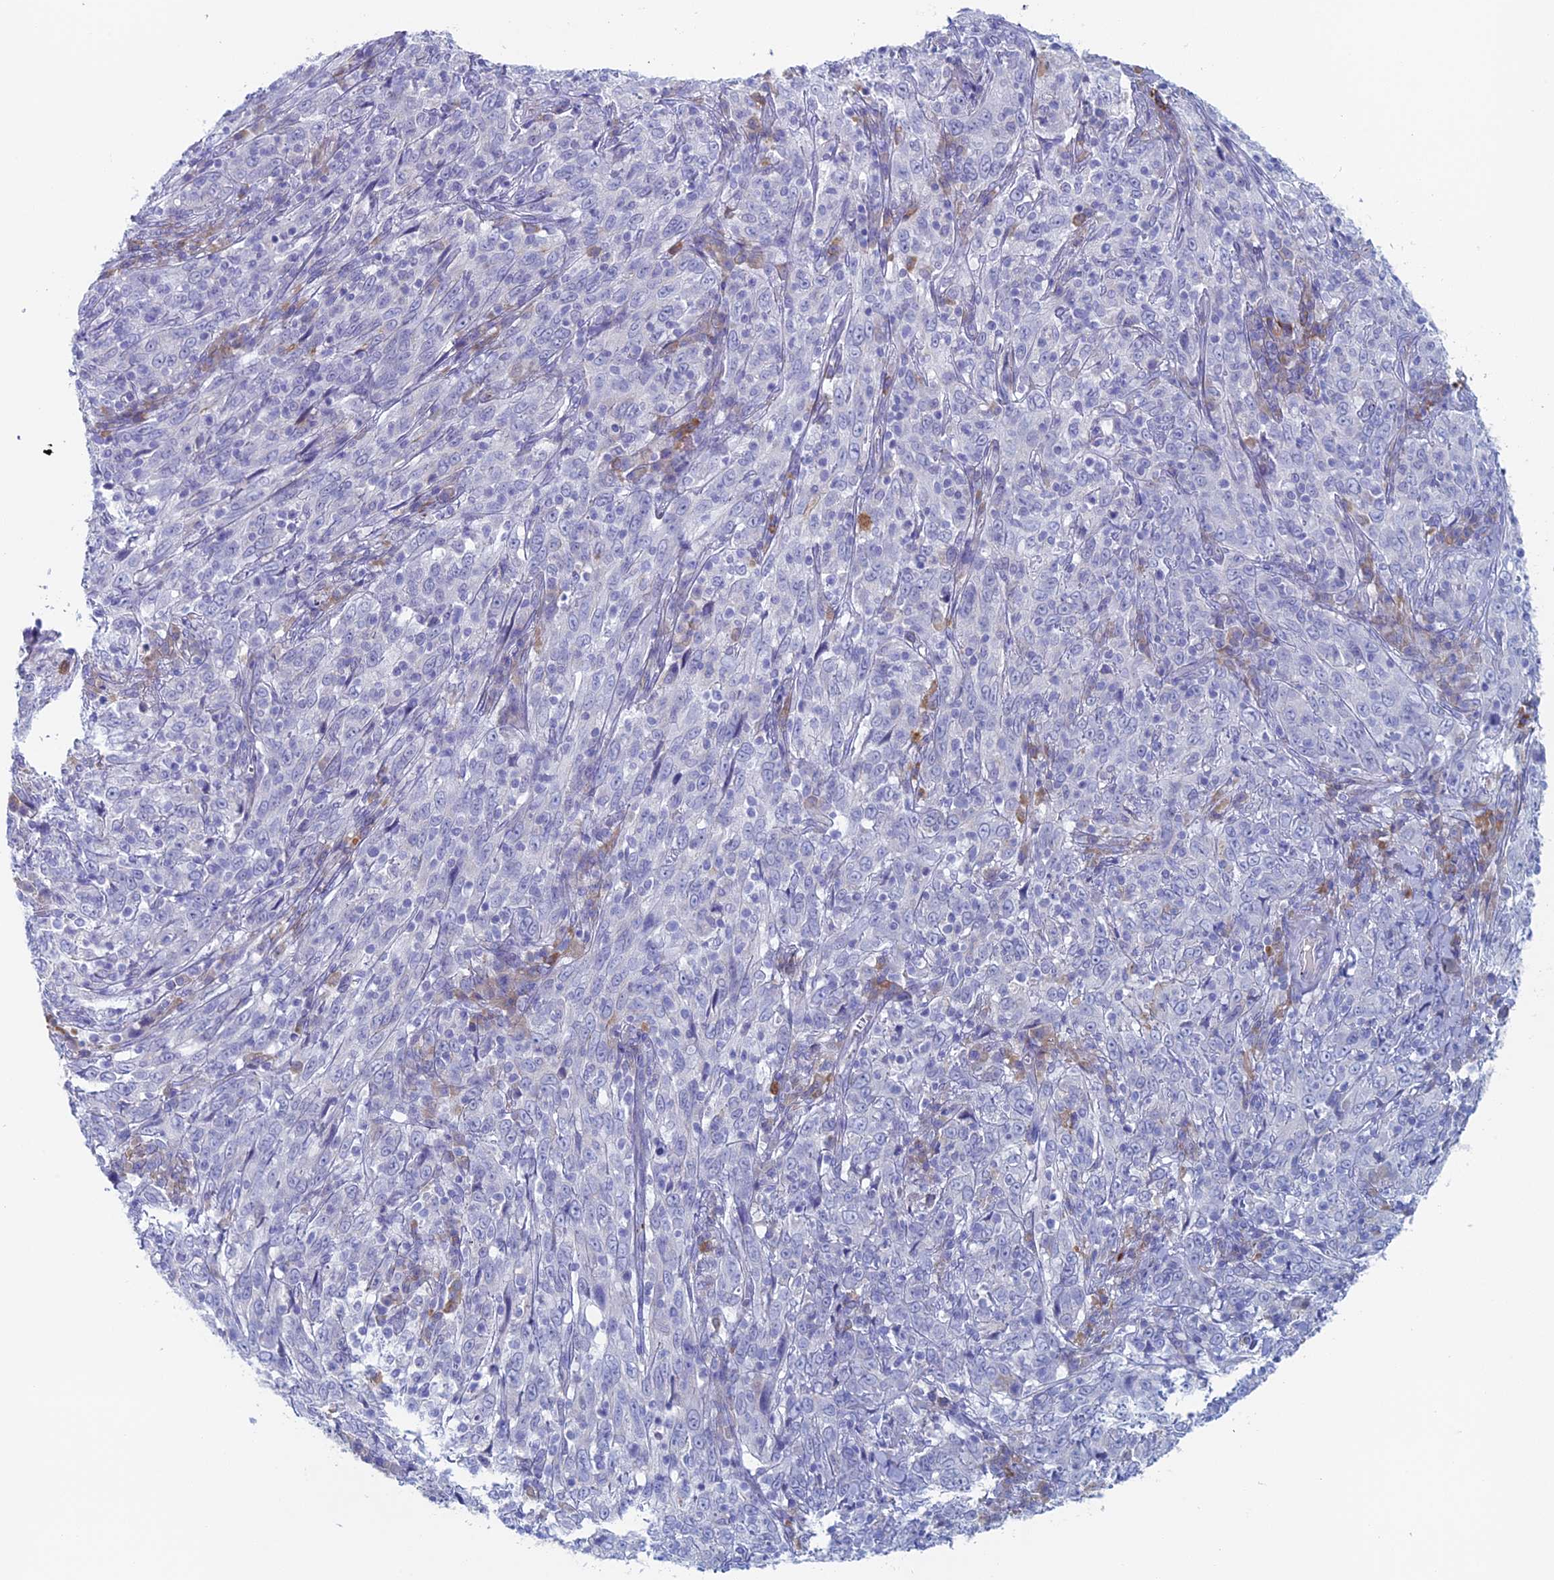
{"staining": {"intensity": "negative", "quantity": "none", "location": "none"}, "tissue": "cervical cancer", "cell_type": "Tumor cells", "image_type": "cancer", "snomed": [{"axis": "morphology", "description": "Squamous cell carcinoma, NOS"}, {"axis": "topography", "description": "Cervix"}], "caption": "IHC of cervical squamous cell carcinoma displays no positivity in tumor cells.", "gene": "MAGEB6", "patient": {"sex": "female", "age": 46}}